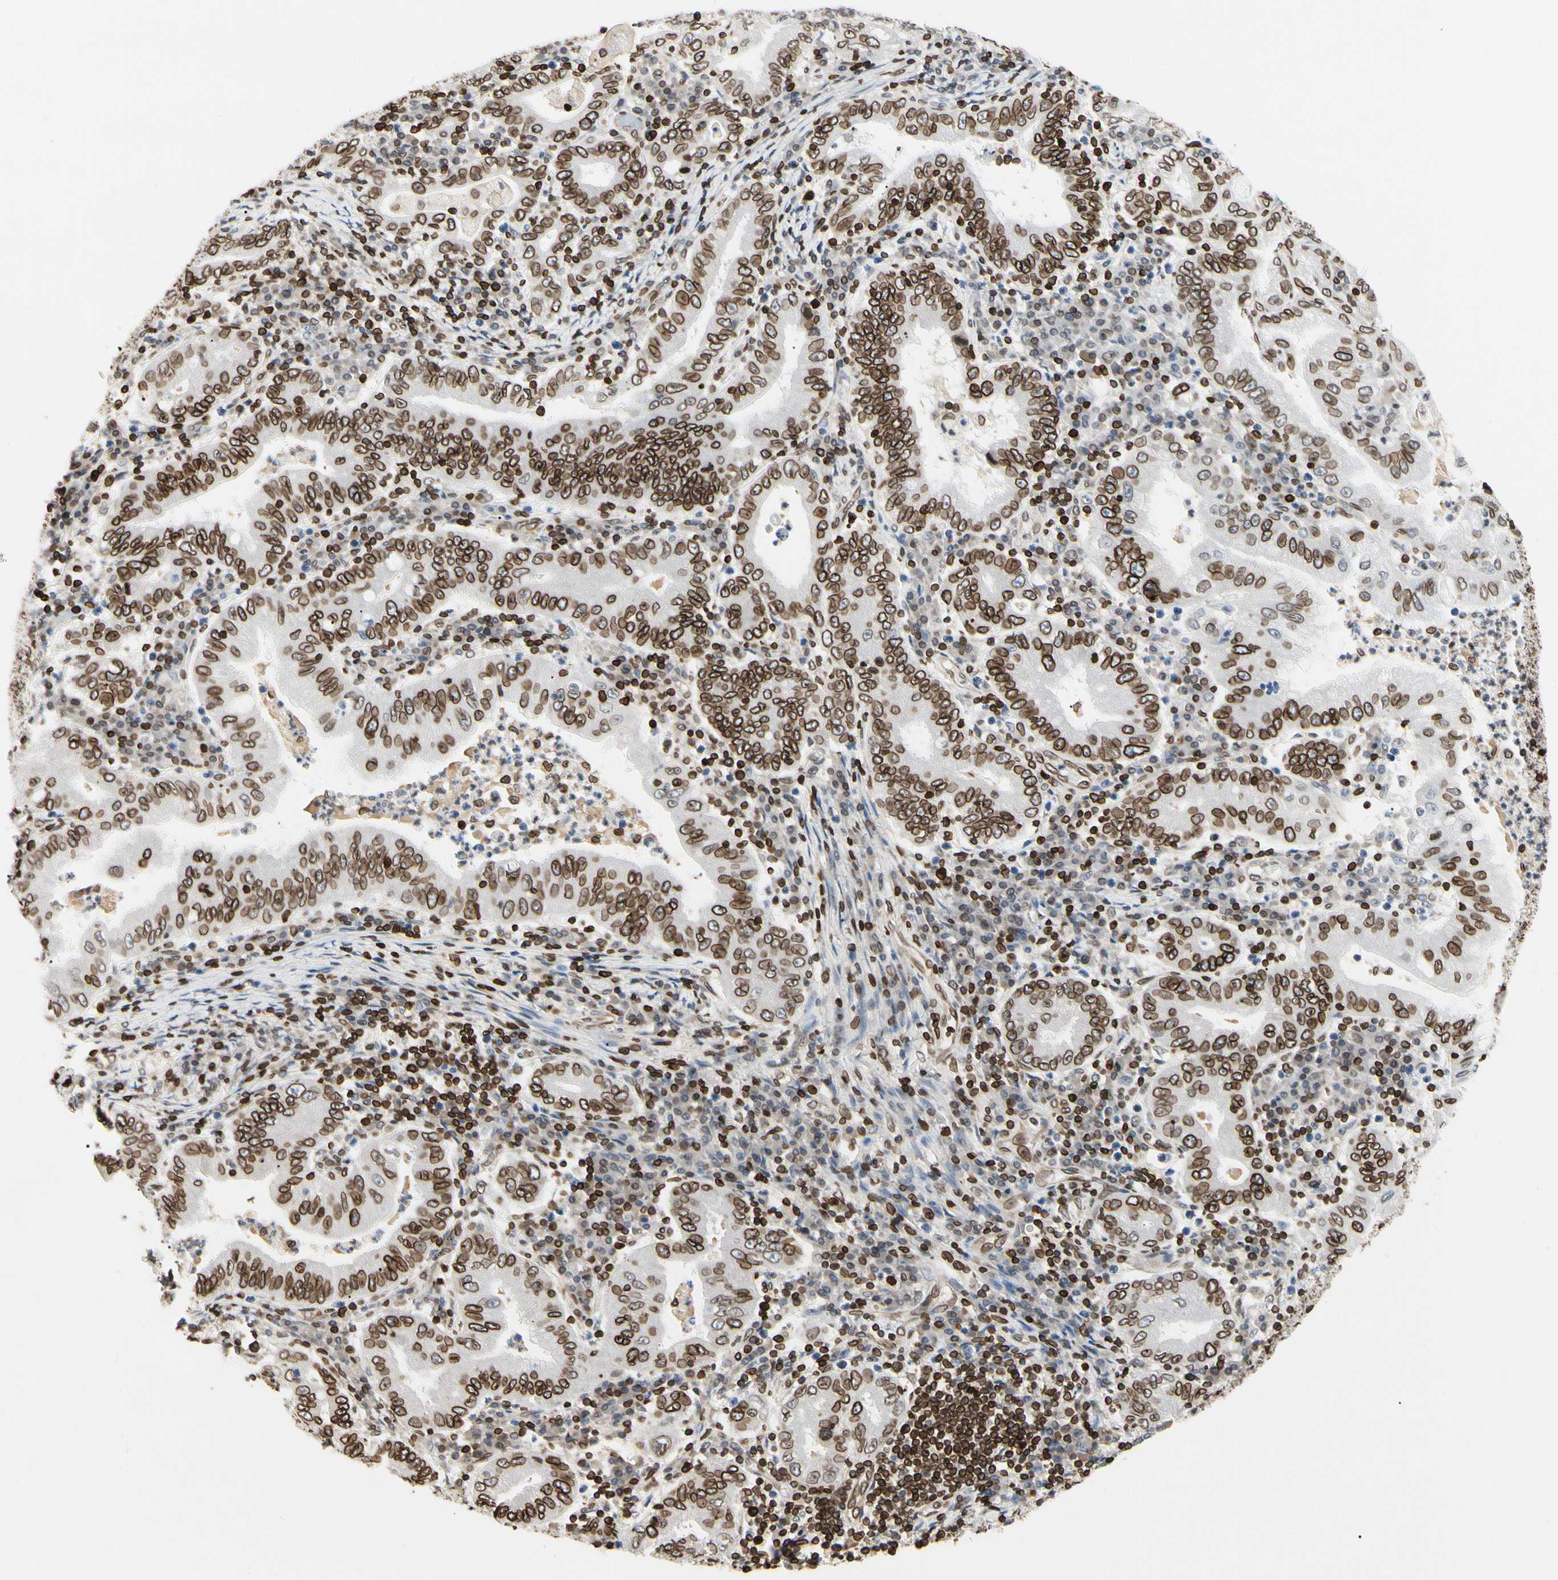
{"staining": {"intensity": "strong", "quantity": ">75%", "location": "cytoplasmic/membranous,nuclear"}, "tissue": "stomach cancer", "cell_type": "Tumor cells", "image_type": "cancer", "snomed": [{"axis": "morphology", "description": "Normal tissue, NOS"}, {"axis": "morphology", "description": "Adenocarcinoma, NOS"}, {"axis": "topography", "description": "Esophagus"}, {"axis": "topography", "description": "Stomach, upper"}, {"axis": "topography", "description": "Peripheral nerve tissue"}], "caption": "Stomach adenocarcinoma was stained to show a protein in brown. There is high levels of strong cytoplasmic/membranous and nuclear expression in about >75% of tumor cells. The protein of interest is stained brown, and the nuclei are stained in blue (DAB (3,3'-diaminobenzidine) IHC with brightfield microscopy, high magnification).", "gene": "TMPO", "patient": {"sex": "male", "age": 62}}